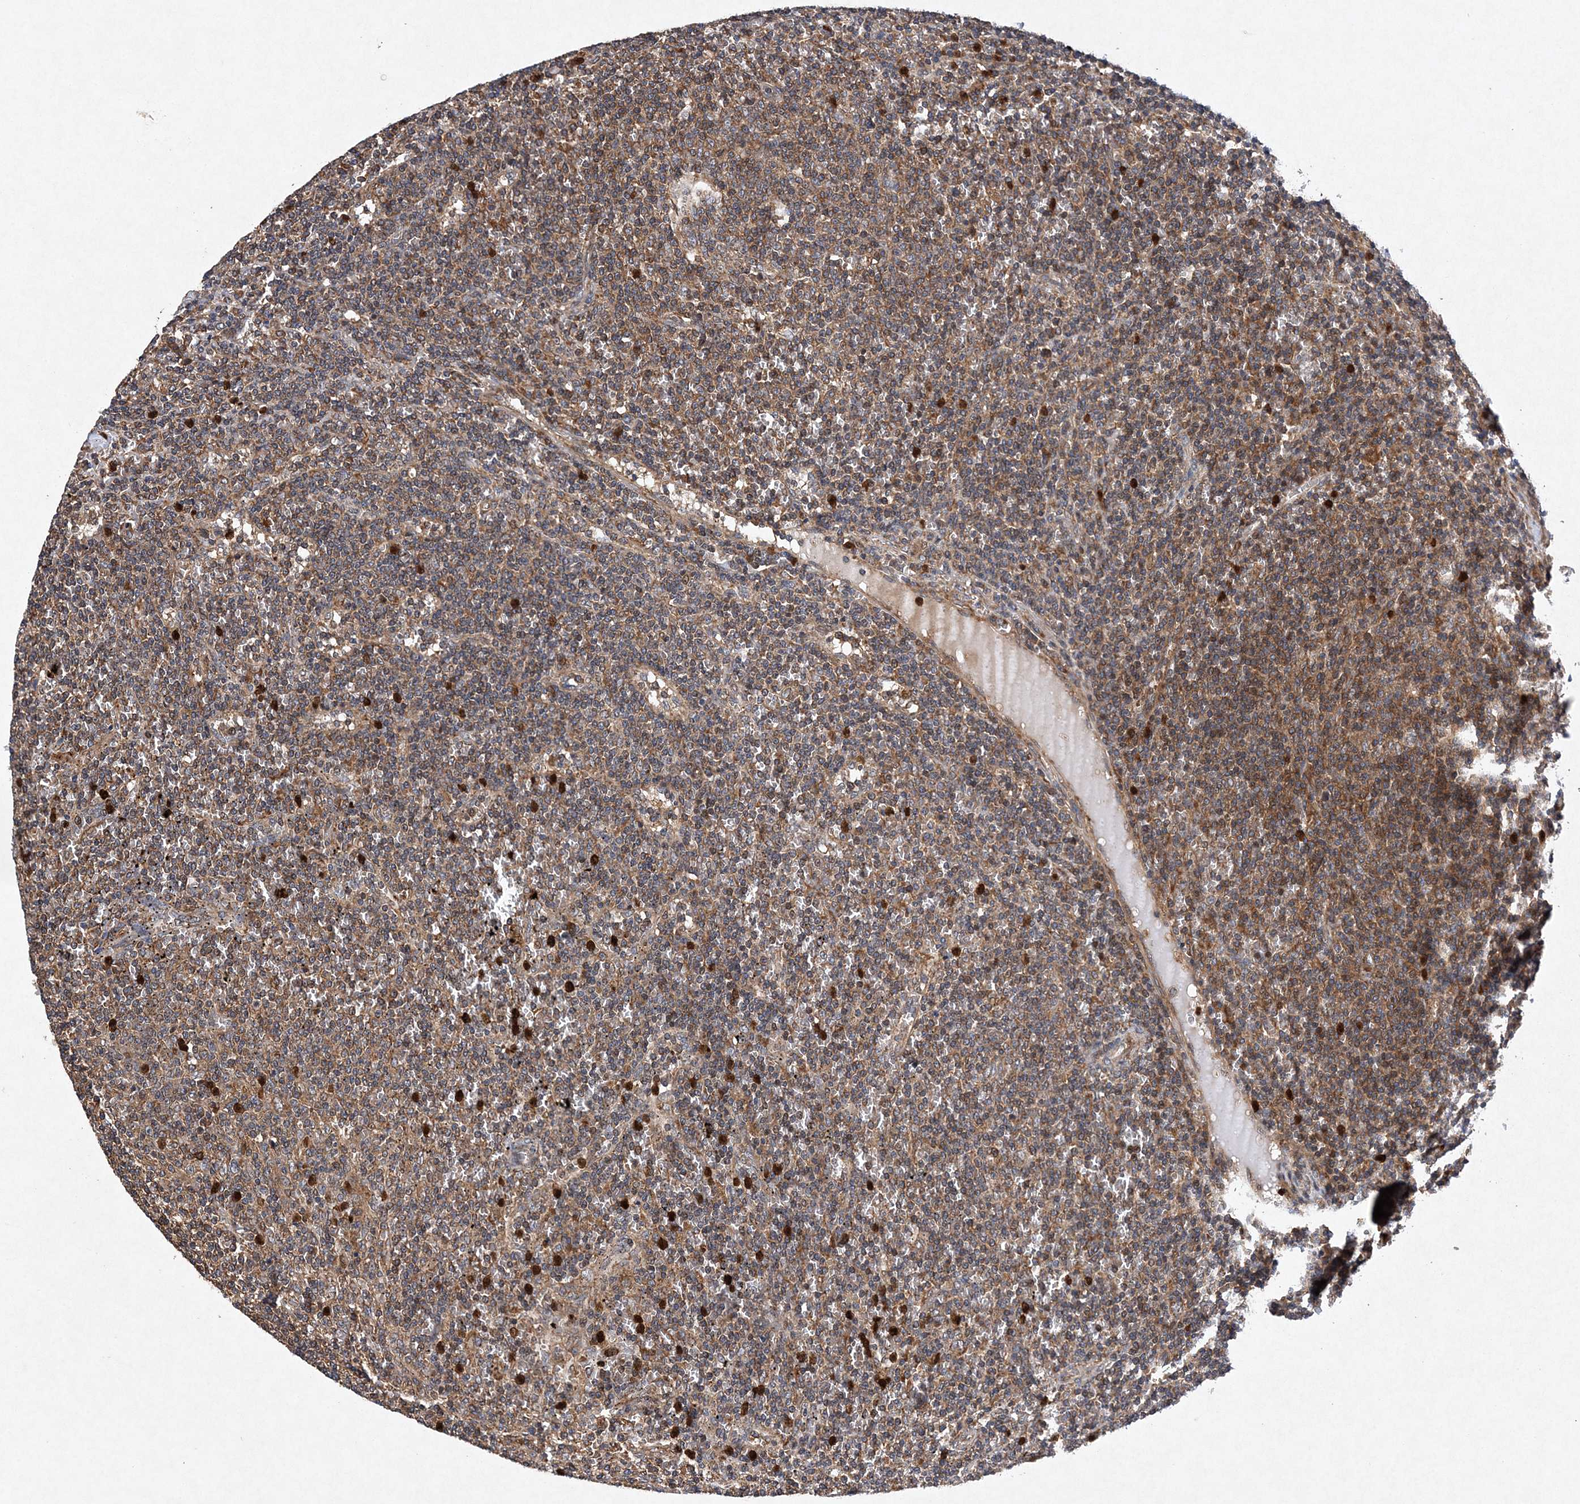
{"staining": {"intensity": "moderate", "quantity": "25%-75%", "location": "cytoplasmic/membranous"}, "tissue": "lymphoma", "cell_type": "Tumor cells", "image_type": "cancer", "snomed": [{"axis": "morphology", "description": "Malignant lymphoma, non-Hodgkin's type, Low grade"}, {"axis": "topography", "description": "Spleen"}], "caption": "Immunohistochemical staining of human lymphoma displays moderate cytoplasmic/membranous protein positivity in about 25%-75% of tumor cells.", "gene": "PROSER1", "patient": {"sex": "female", "age": 50}}